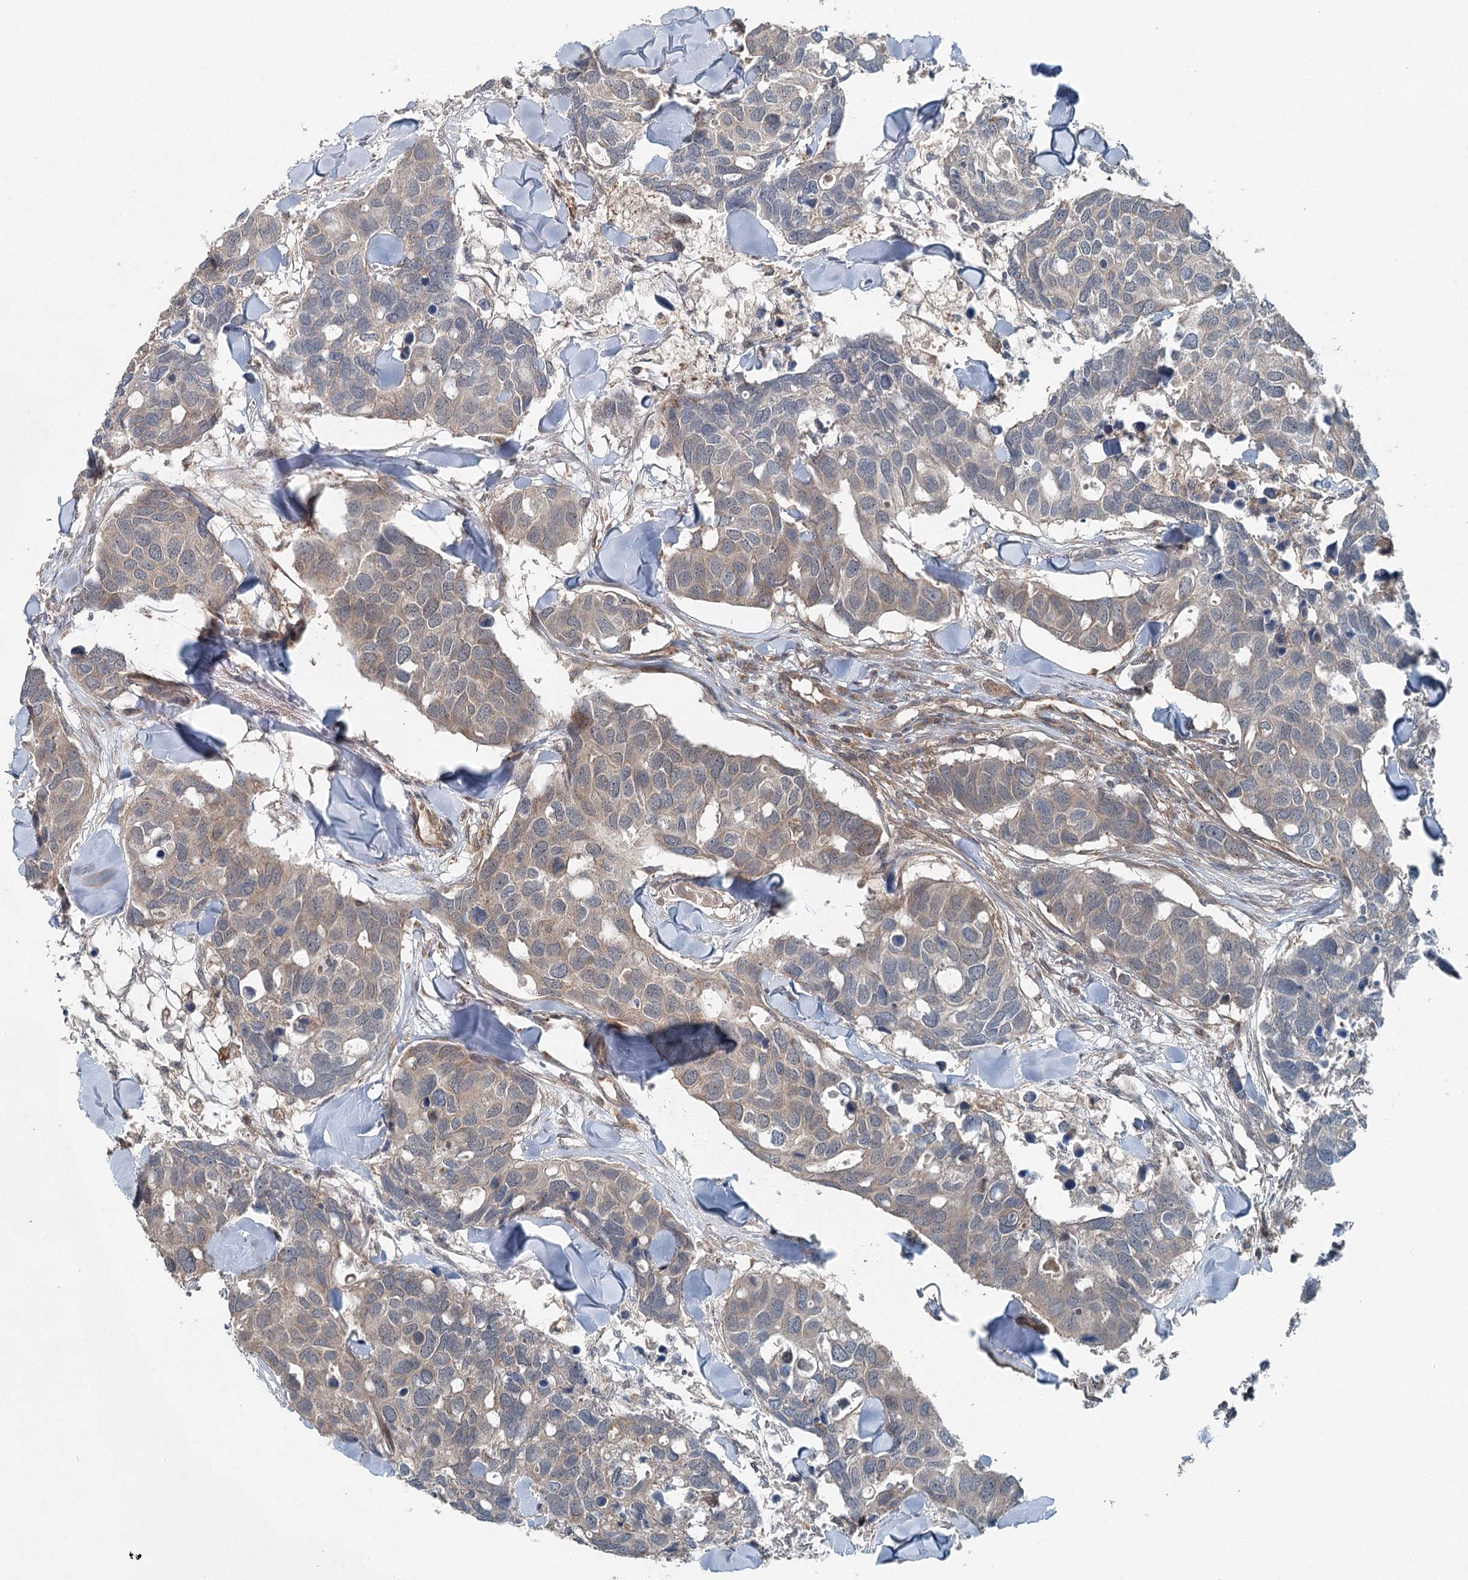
{"staining": {"intensity": "weak", "quantity": "<25%", "location": "cytoplasmic/membranous"}, "tissue": "breast cancer", "cell_type": "Tumor cells", "image_type": "cancer", "snomed": [{"axis": "morphology", "description": "Duct carcinoma"}, {"axis": "topography", "description": "Breast"}], "caption": "IHC of breast cancer demonstrates no staining in tumor cells. The staining was performed using DAB (3,3'-diaminobenzidine) to visualize the protein expression in brown, while the nuclei were stained in blue with hematoxylin (Magnification: 20x).", "gene": "SKIC3", "patient": {"sex": "female", "age": 83}}